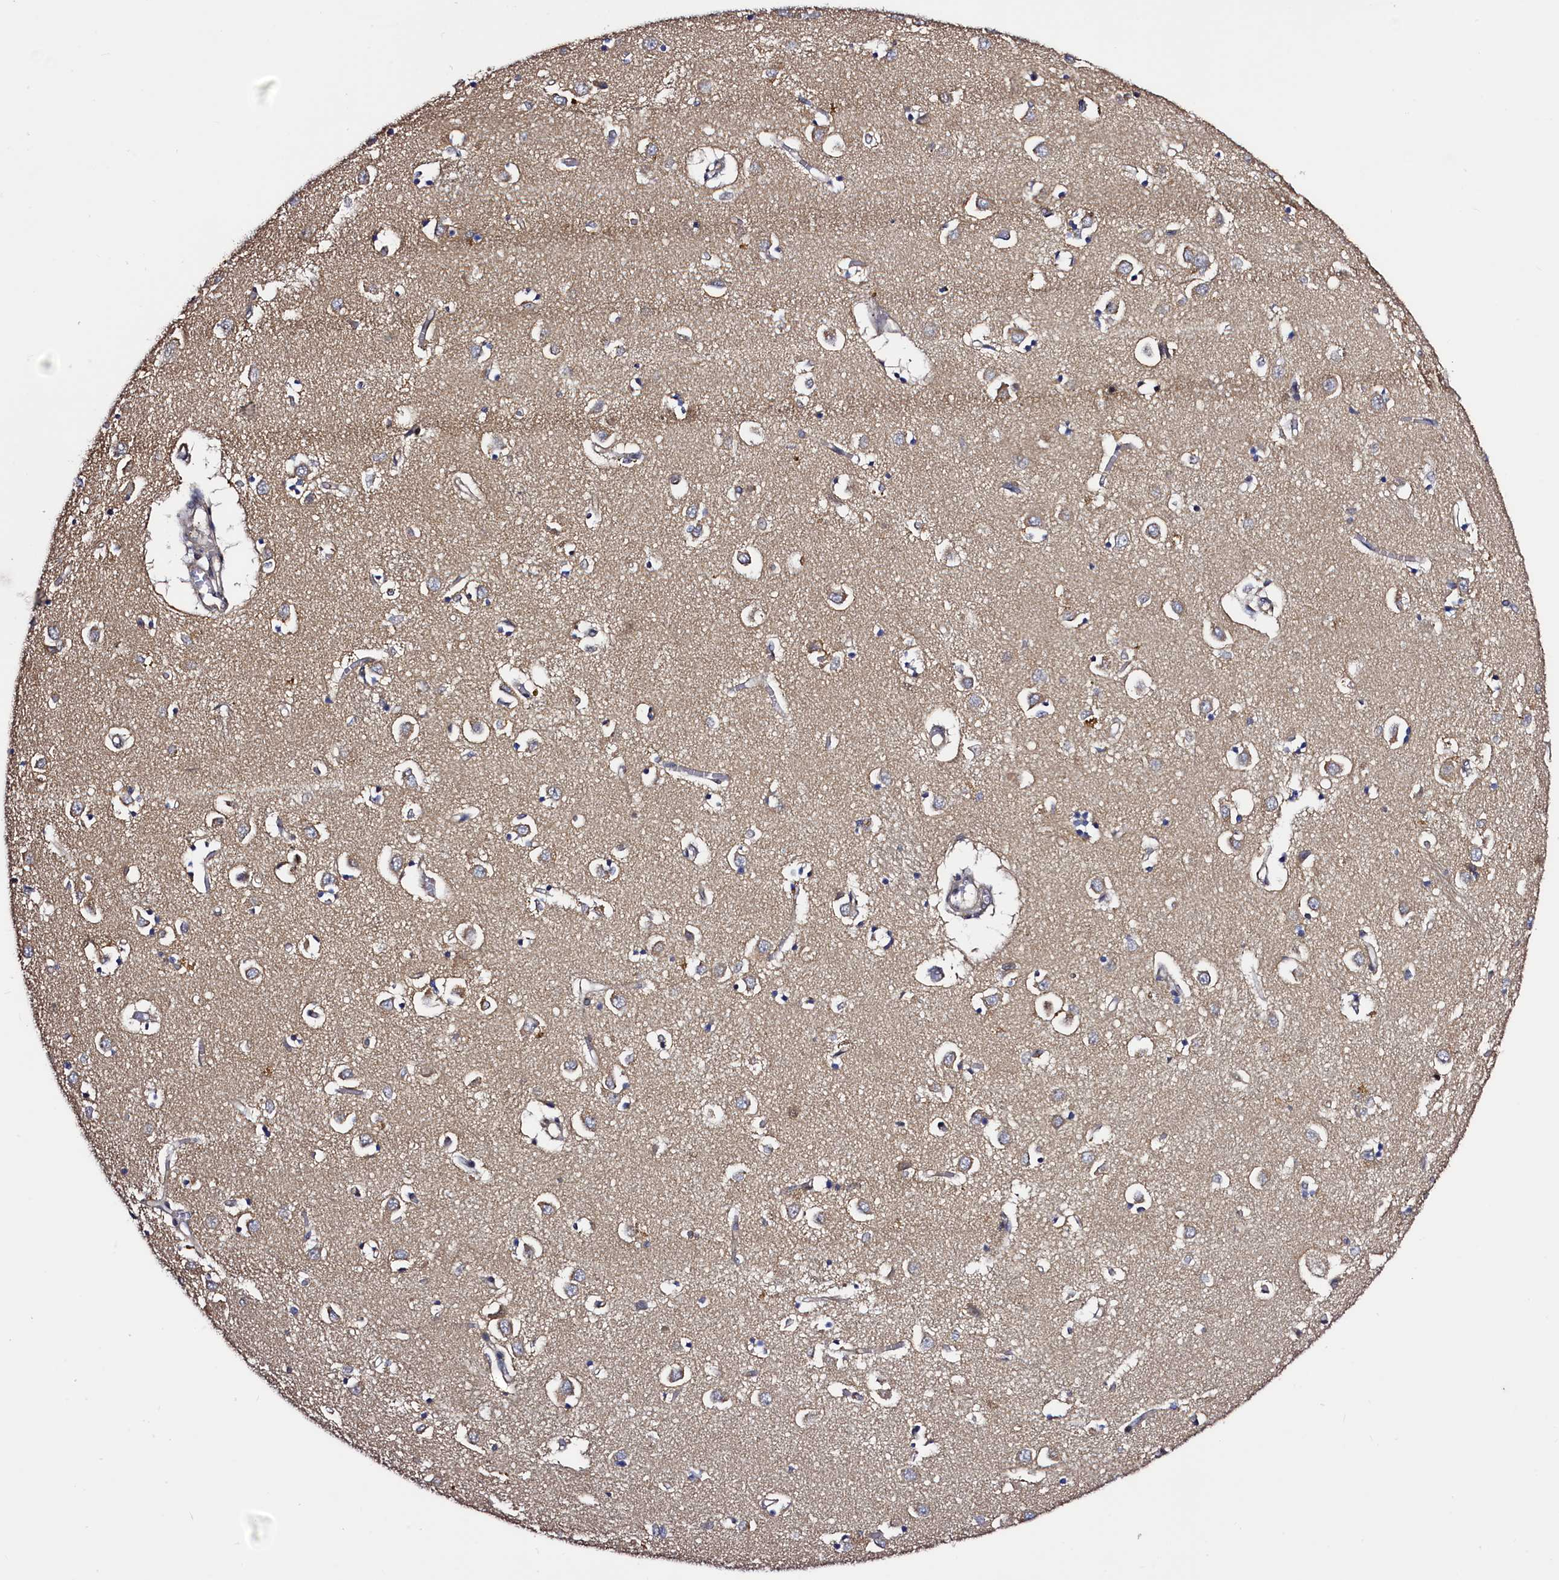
{"staining": {"intensity": "negative", "quantity": "none", "location": "none"}, "tissue": "caudate", "cell_type": "Glial cells", "image_type": "normal", "snomed": [{"axis": "morphology", "description": "Normal tissue, NOS"}, {"axis": "topography", "description": "Lateral ventricle wall"}], "caption": "This is a photomicrograph of immunohistochemistry staining of unremarkable caudate, which shows no staining in glial cells.", "gene": "RBFA", "patient": {"sex": "male", "age": 70}}